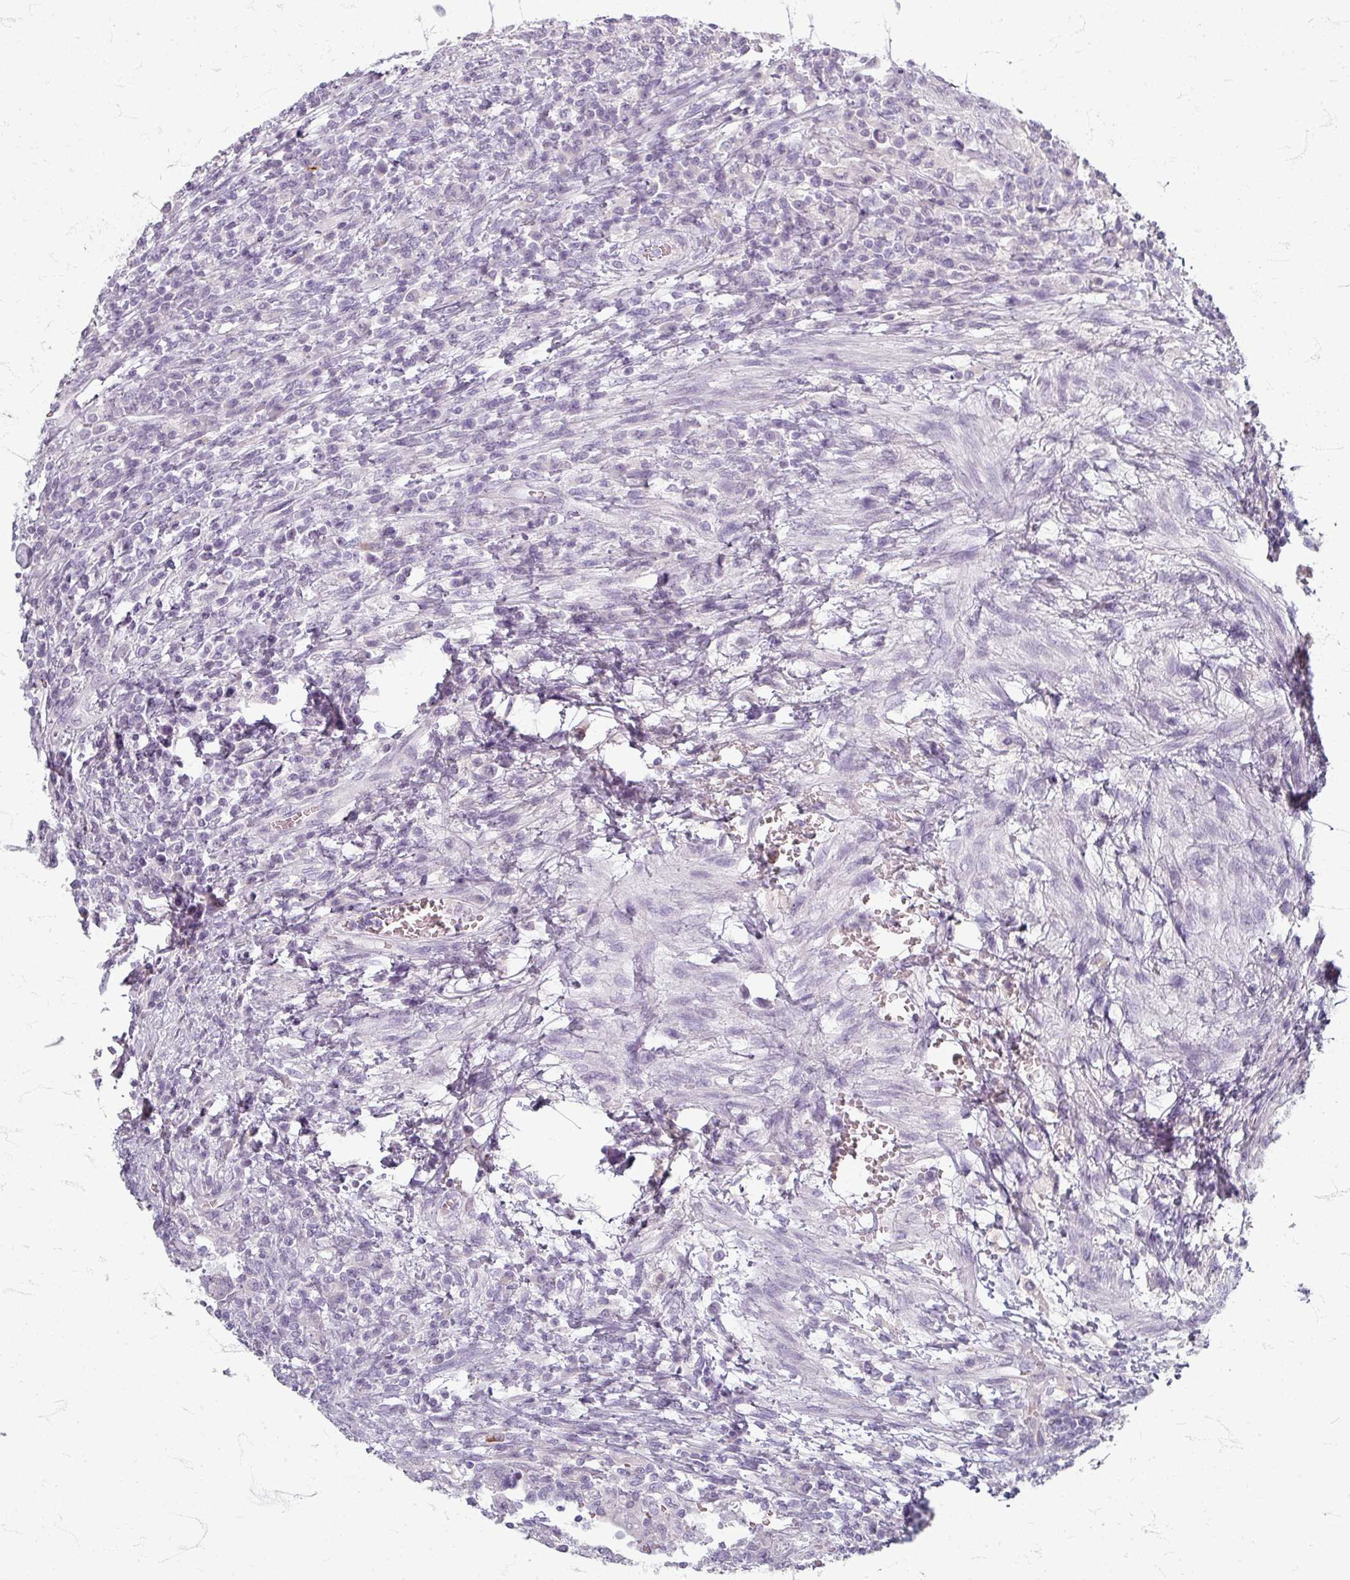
{"staining": {"intensity": "negative", "quantity": "none", "location": "none"}, "tissue": "testis cancer", "cell_type": "Tumor cells", "image_type": "cancer", "snomed": [{"axis": "morphology", "description": "Carcinoma, Embryonal, NOS"}, {"axis": "topography", "description": "Testis"}], "caption": "Testis cancer was stained to show a protein in brown. There is no significant expression in tumor cells.", "gene": "ZNF878", "patient": {"sex": "male", "age": 26}}